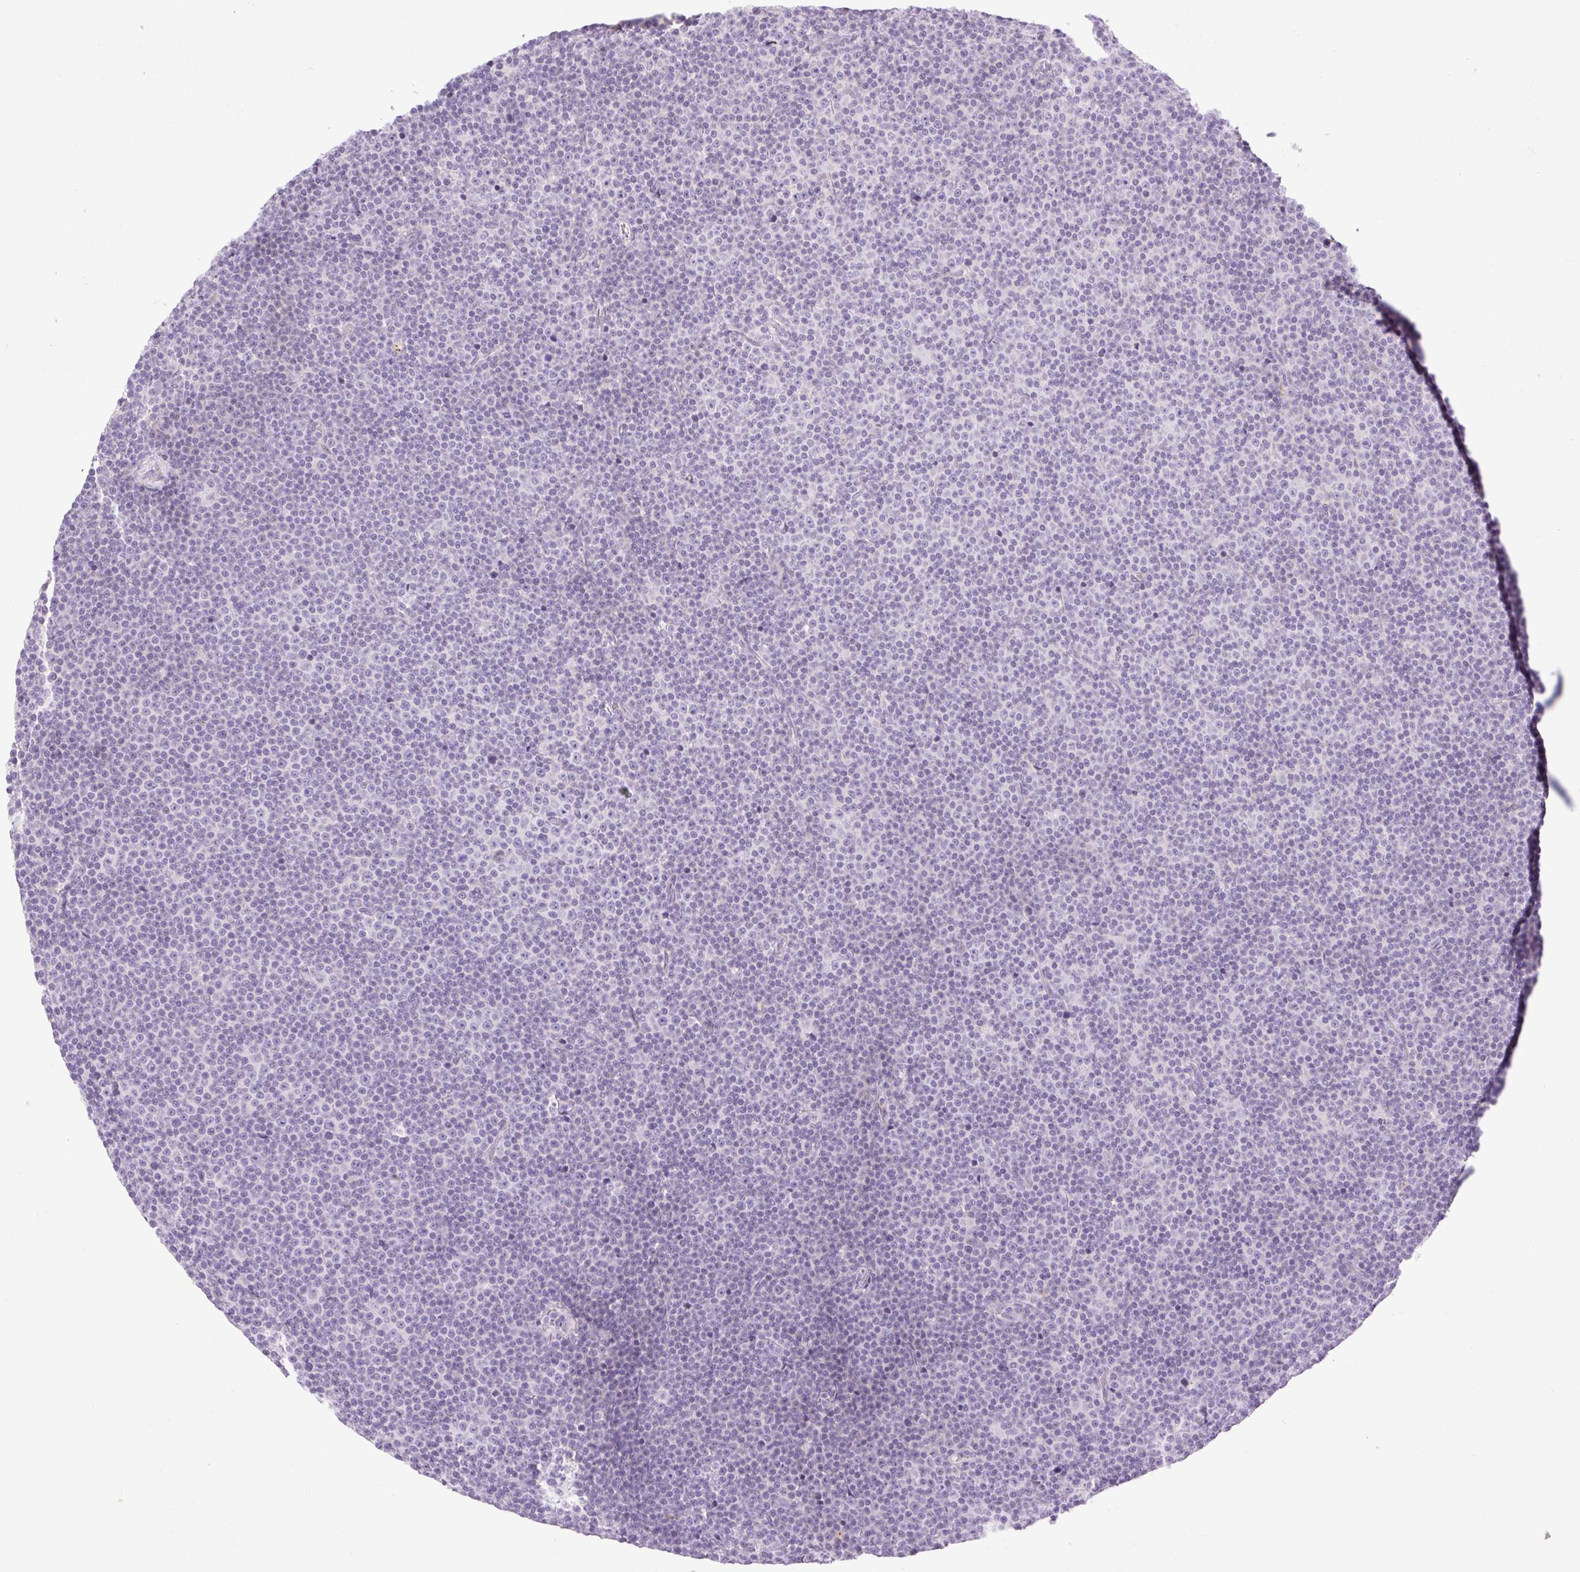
{"staining": {"intensity": "negative", "quantity": "none", "location": "none"}, "tissue": "lymphoma", "cell_type": "Tumor cells", "image_type": "cancer", "snomed": [{"axis": "morphology", "description": "Malignant lymphoma, non-Hodgkin's type, Low grade"}, {"axis": "topography", "description": "Lymph node"}], "caption": "An image of malignant lymphoma, non-Hodgkin's type (low-grade) stained for a protein exhibits no brown staining in tumor cells.", "gene": "TBX15", "patient": {"sex": "female", "age": 67}}